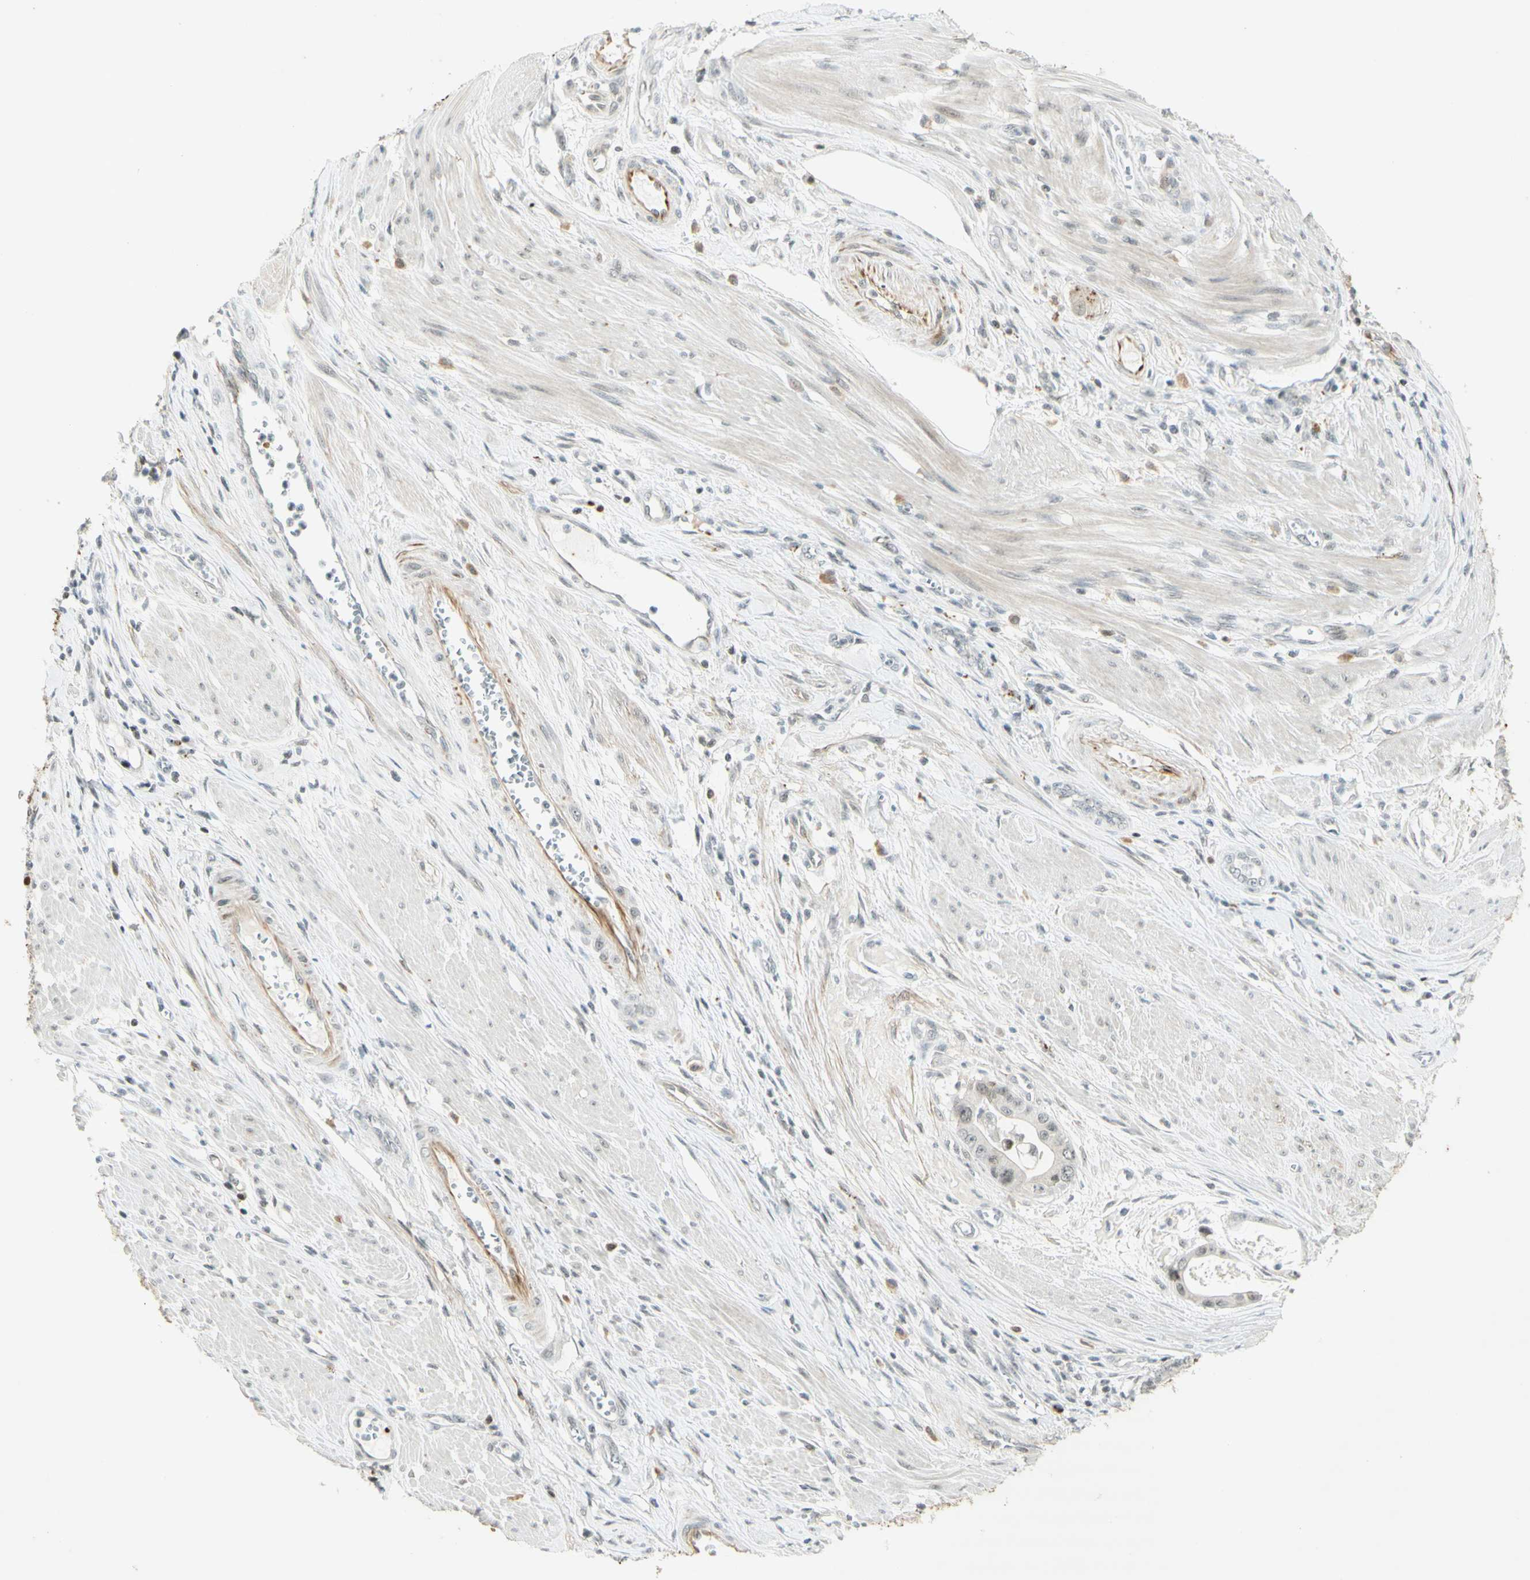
{"staining": {"intensity": "moderate", "quantity": "25%-75%", "location": "nuclear"}, "tissue": "pancreatic cancer", "cell_type": "Tumor cells", "image_type": "cancer", "snomed": [{"axis": "morphology", "description": "Adenocarcinoma, NOS"}, {"axis": "topography", "description": "Pancreas"}], "caption": "Tumor cells demonstrate medium levels of moderate nuclear positivity in about 25%-75% of cells in pancreatic adenocarcinoma.", "gene": "IRF1", "patient": {"sex": "female", "age": 75}}